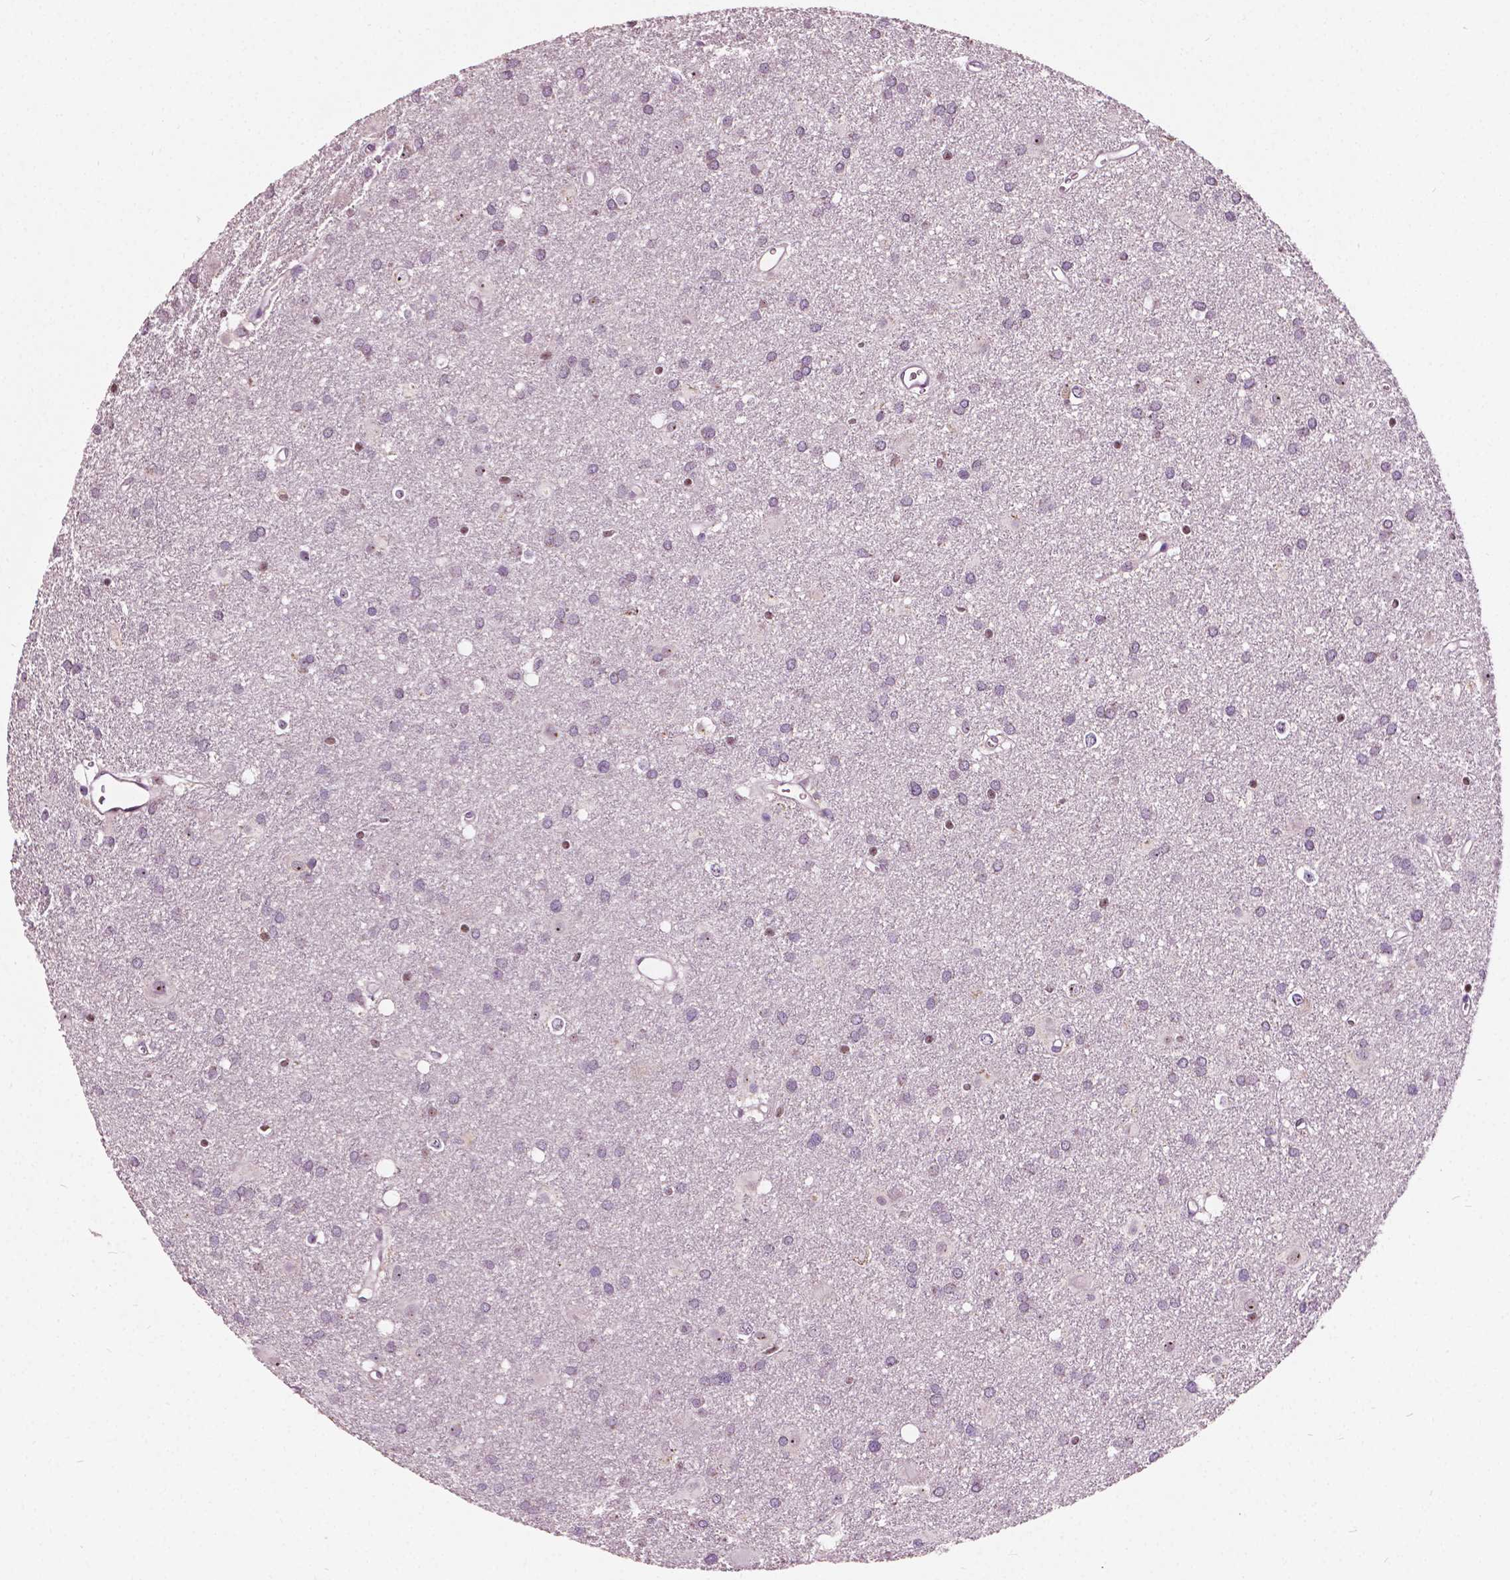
{"staining": {"intensity": "negative", "quantity": "none", "location": "none"}, "tissue": "glioma", "cell_type": "Tumor cells", "image_type": "cancer", "snomed": [{"axis": "morphology", "description": "Glioma, malignant, Low grade"}, {"axis": "topography", "description": "Brain"}], "caption": "Immunohistochemical staining of human glioma demonstrates no significant expression in tumor cells. (DAB (3,3'-diaminobenzidine) IHC, high magnification).", "gene": "ODF3L2", "patient": {"sex": "male", "age": 58}}